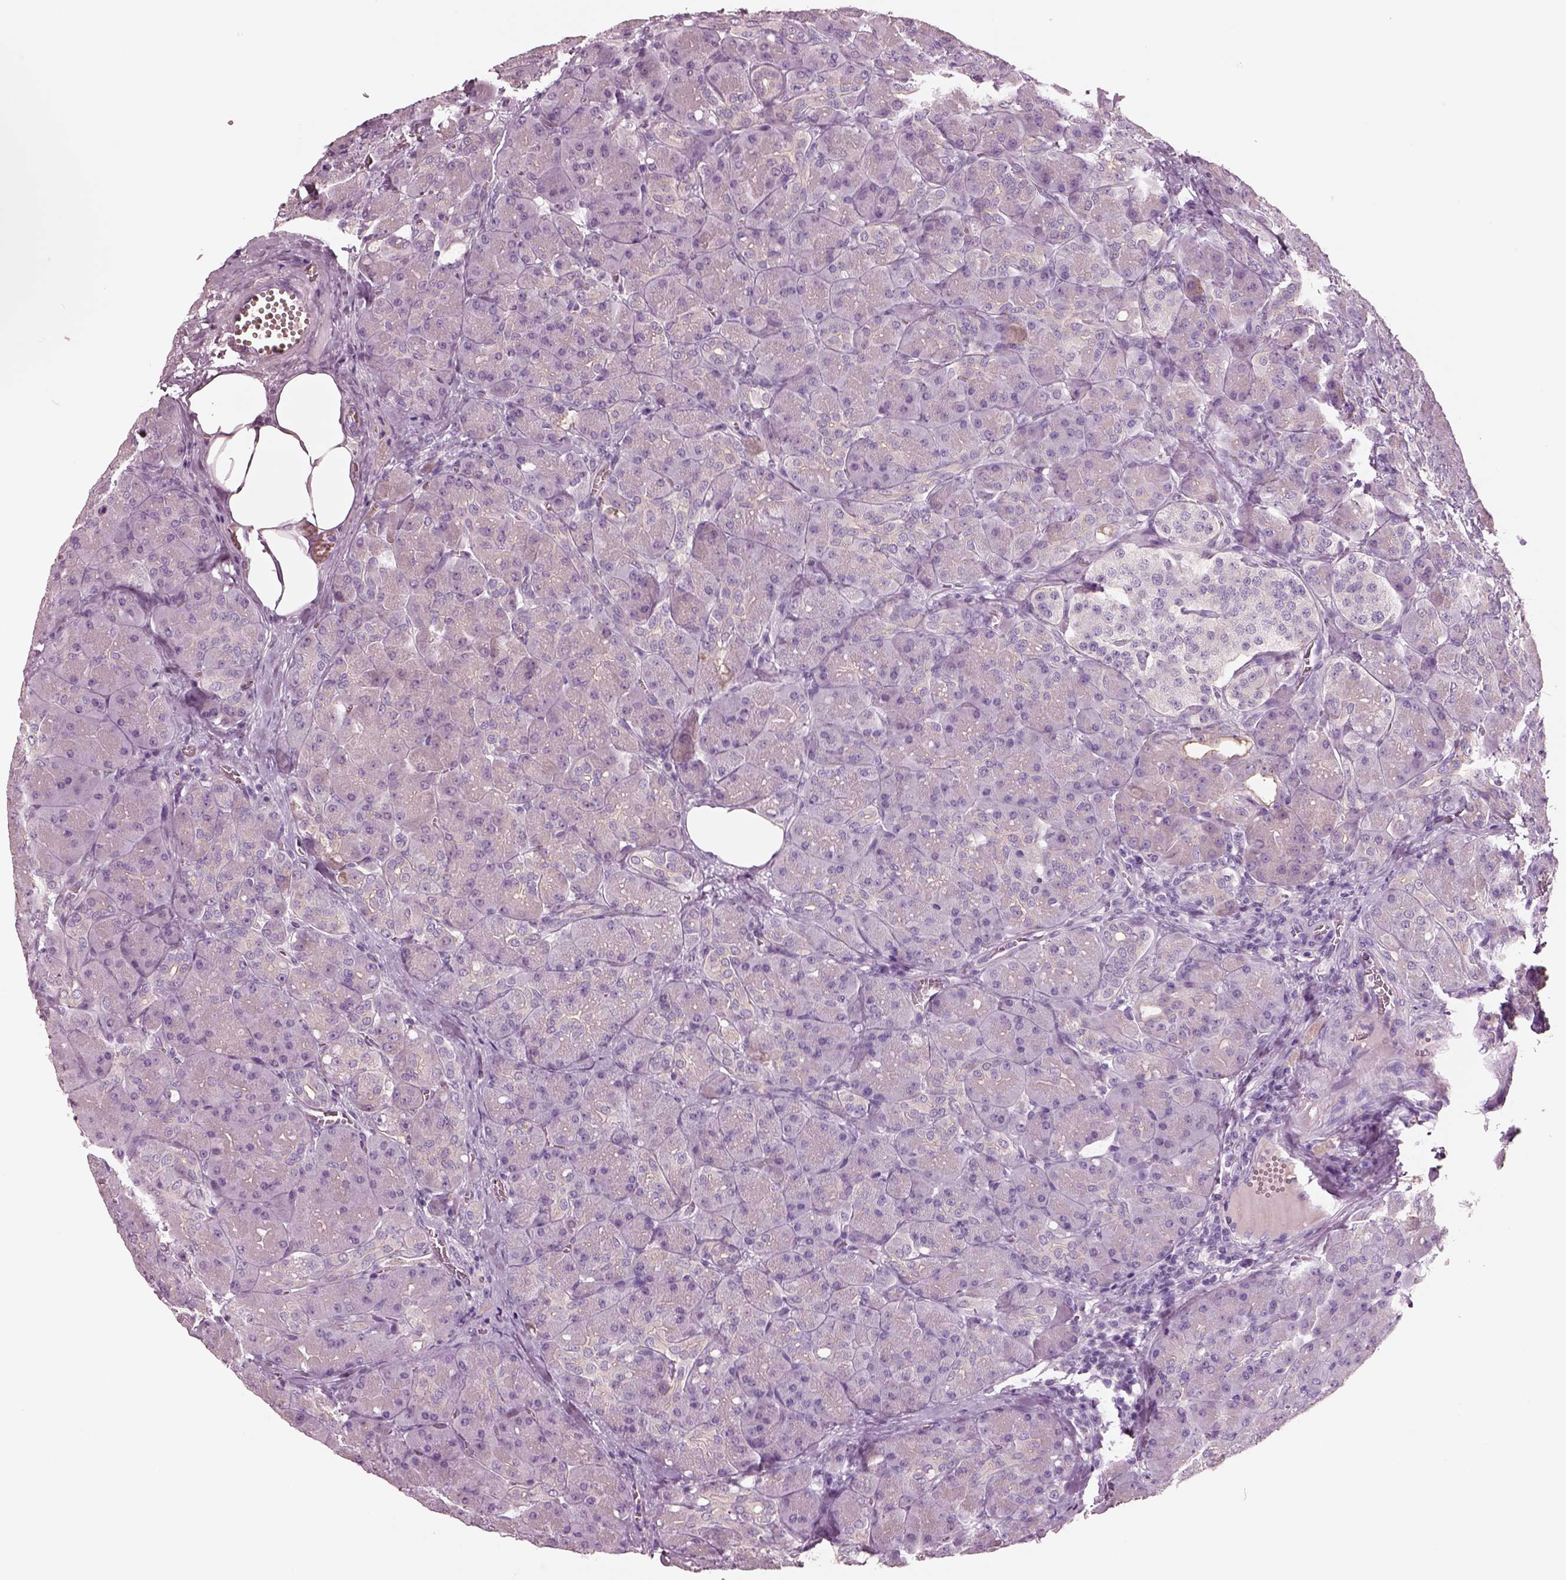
{"staining": {"intensity": "negative", "quantity": "none", "location": "none"}, "tissue": "pancreas", "cell_type": "Exocrine glandular cells", "image_type": "normal", "snomed": [{"axis": "morphology", "description": "Normal tissue, NOS"}, {"axis": "topography", "description": "Pancreas"}], "caption": "Protein analysis of benign pancreas shows no significant expression in exocrine glandular cells. (Immunohistochemistry (ihc), brightfield microscopy, high magnification).", "gene": "IGLL1", "patient": {"sex": "male", "age": 55}}